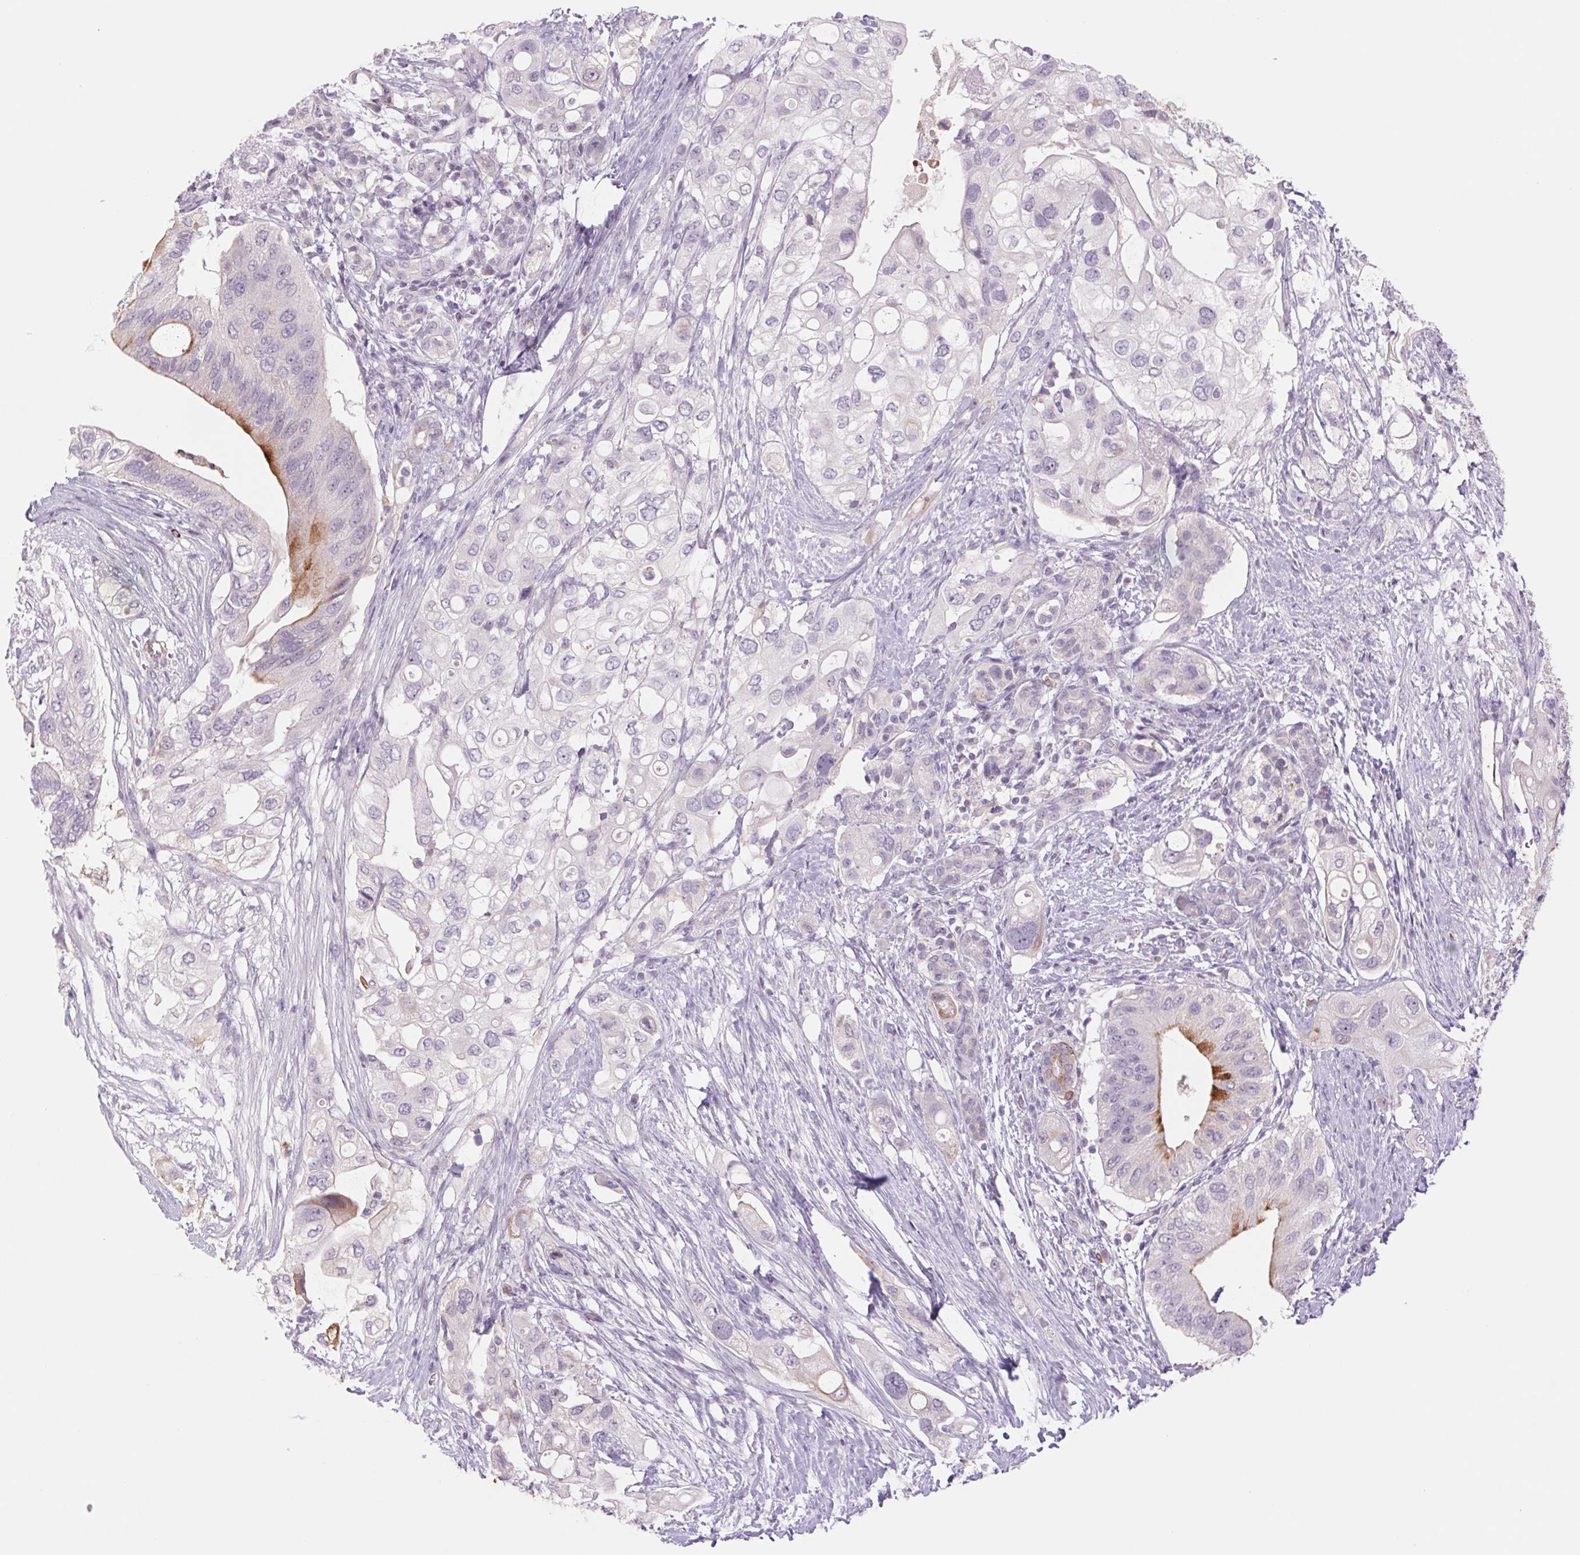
{"staining": {"intensity": "moderate", "quantity": "<25%", "location": "cytoplasmic/membranous"}, "tissue": "pancreatic cancer", "cell_type": "Tumor cells", "image_type": "cancer", "snomed": [{"axis": "morphology", "description": "Adenocarcinoma, NOS"}, {"axis": "topography", "description": "Pancreas"}], "caption": "Immunohistochemistry micrograph of pancreatic cancer stained for a protein (brown), which reveals low levels of moderate cytoplasmic/membranous positivity in approximately <25% of tumor cells.", "gene": "KRT1", "patient": {"sex": "female", "age": 72}}